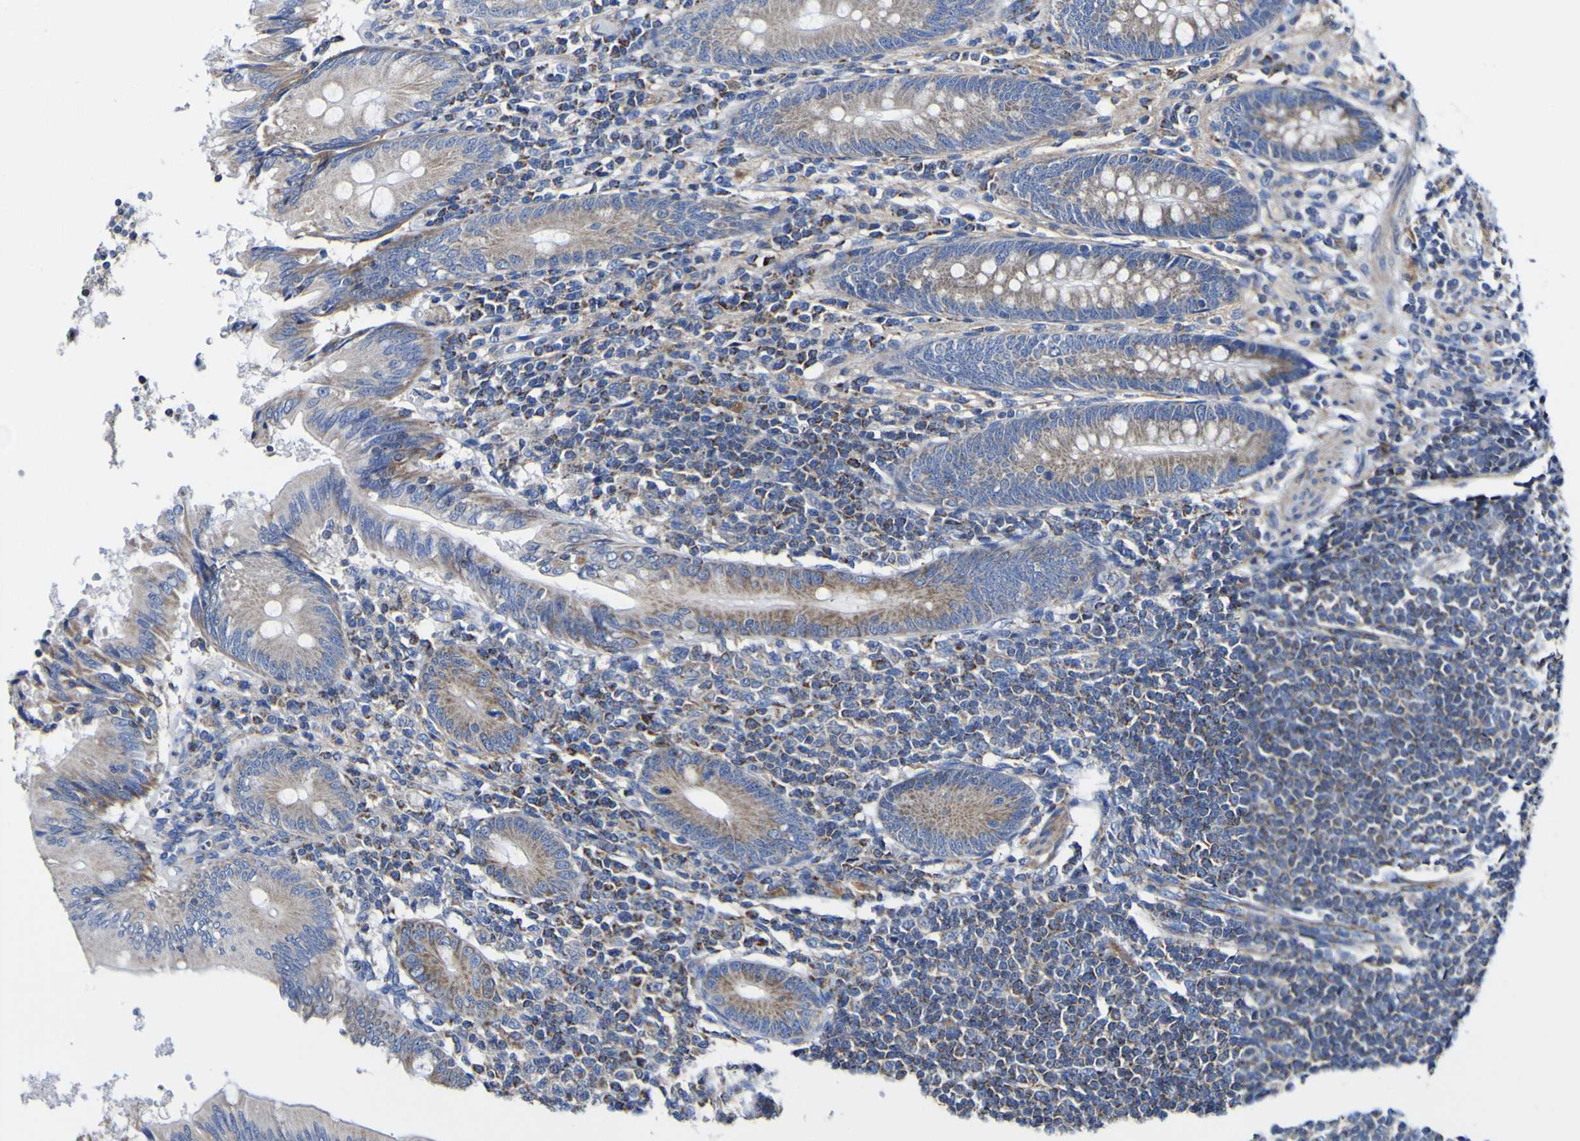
{"staining": {"intensity": "moderate", "quantity": ">75%", "location": "cytoplasmic/membranous"}, "tissue": "appendix", "cell_type": "Glandular cells", "image_type": "normal", "snomed": [{"axis": "morphology", "description": "Normal tissue, NOS"}, {"axis": "morphology", "description": "Inflammation, NOS"}, {"axis": "topography", "description": "Appendix"}], "caption": "Immunohistochemistry (IHC) histopathology image of benign appendix: human appendix stained using IHC displays medium levels of moderate protein expression localized specifically in the cytoplasmic/membranous of glandular cells, appearing as a cytoplasmic/membranous brown color.", "gene": "CCDC90B", "patient": {"sex": "male", "age": 46}}